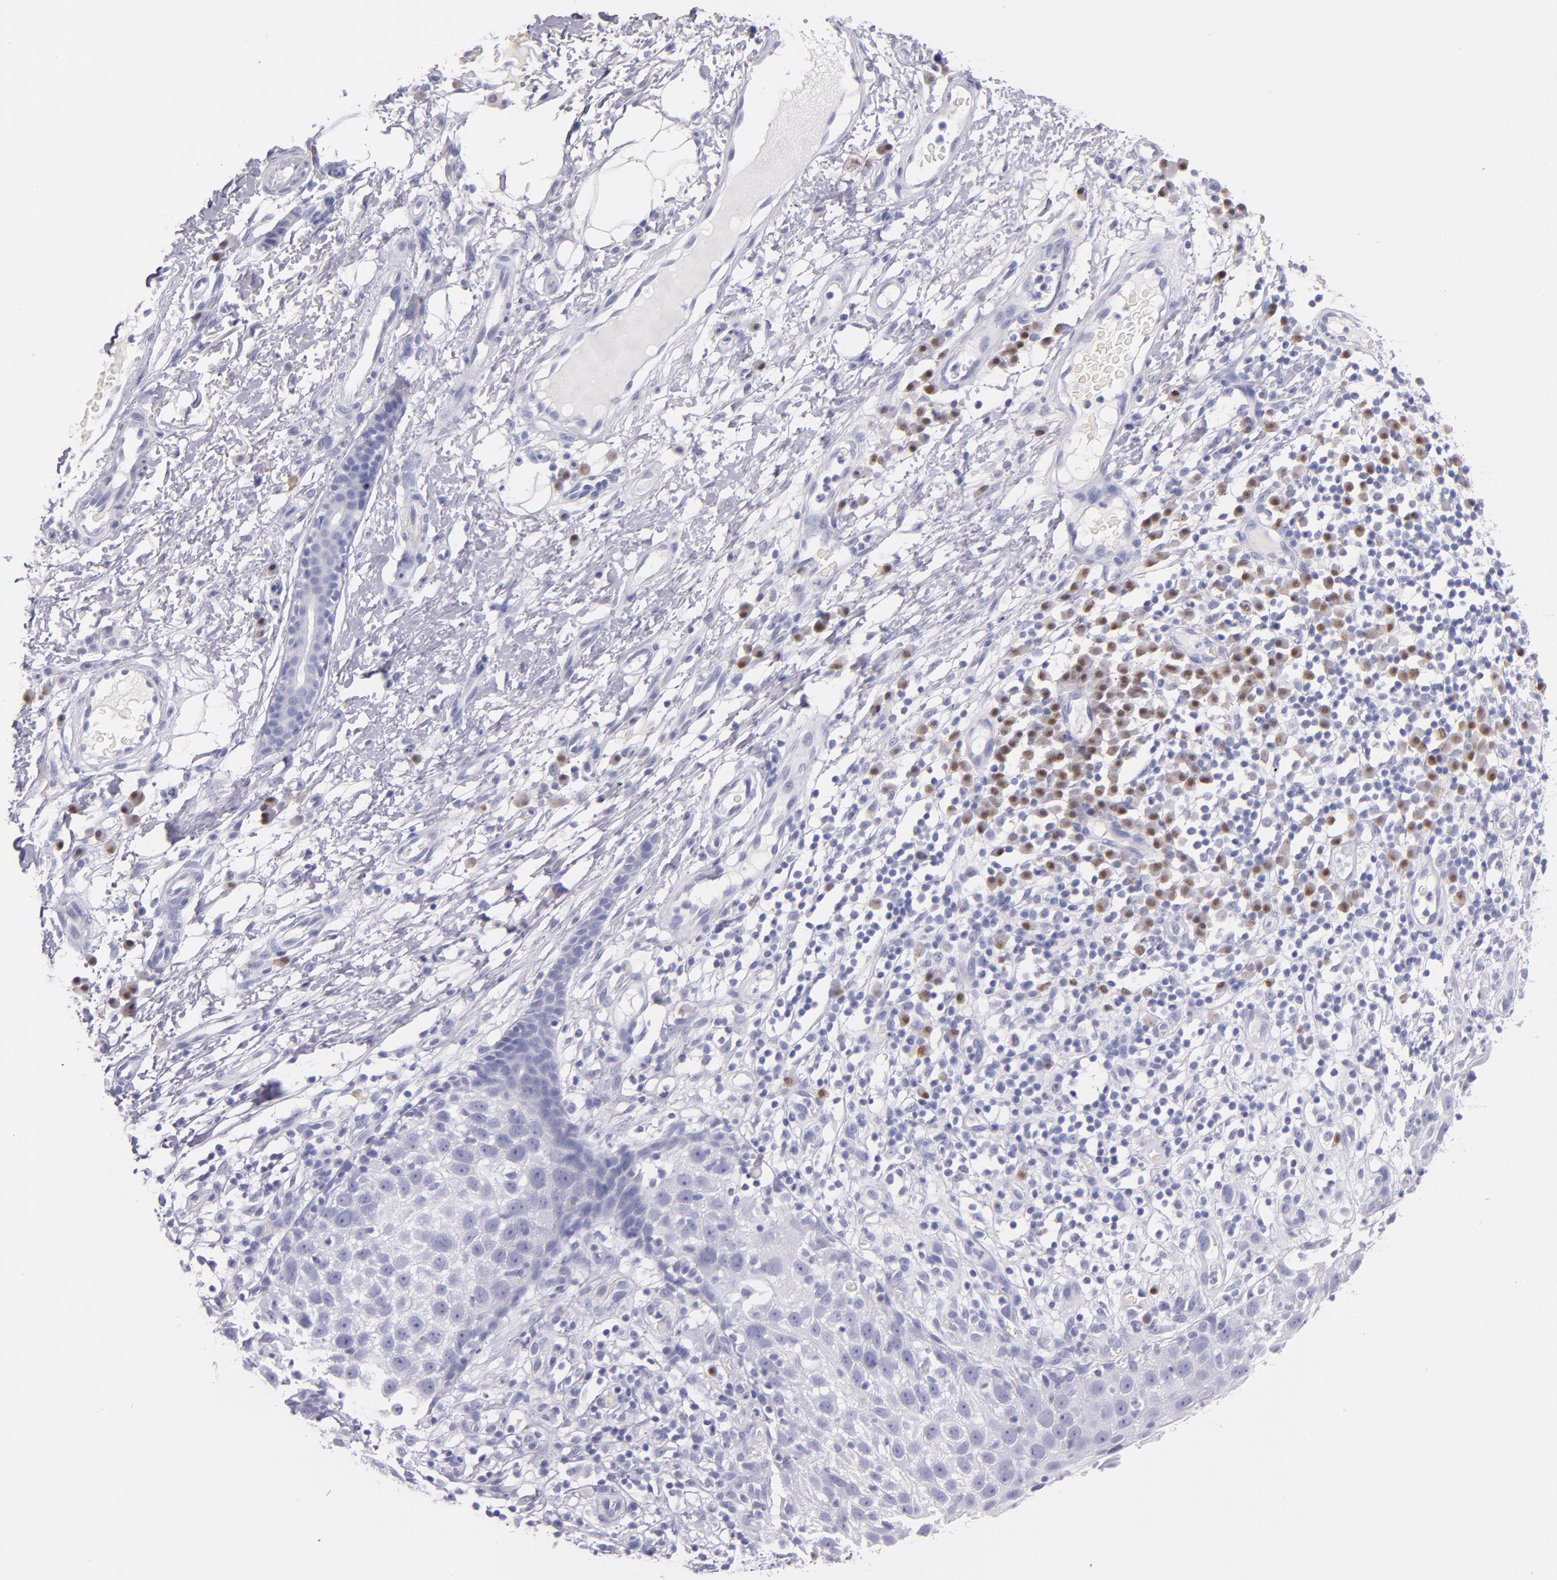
{"staining": {"intensity": "negative", "quantity": "none", "location": "none"}, "tissue": "skin cancer", "cell_type": "Tumor cells", "image_type": "cancer", "snomed": [{"axis": "morphology", "description": "Squamous cell carcinoma, NOS"}, {"axis": "topography", "description": "Skin"}], "caption": "Immunohistochemical staining of squamous cell carcinoma (skin) demonstrates no significant expression in tumor cells.", "gene": "IRF4", "patient": {"sex": "male", "age": 87}}